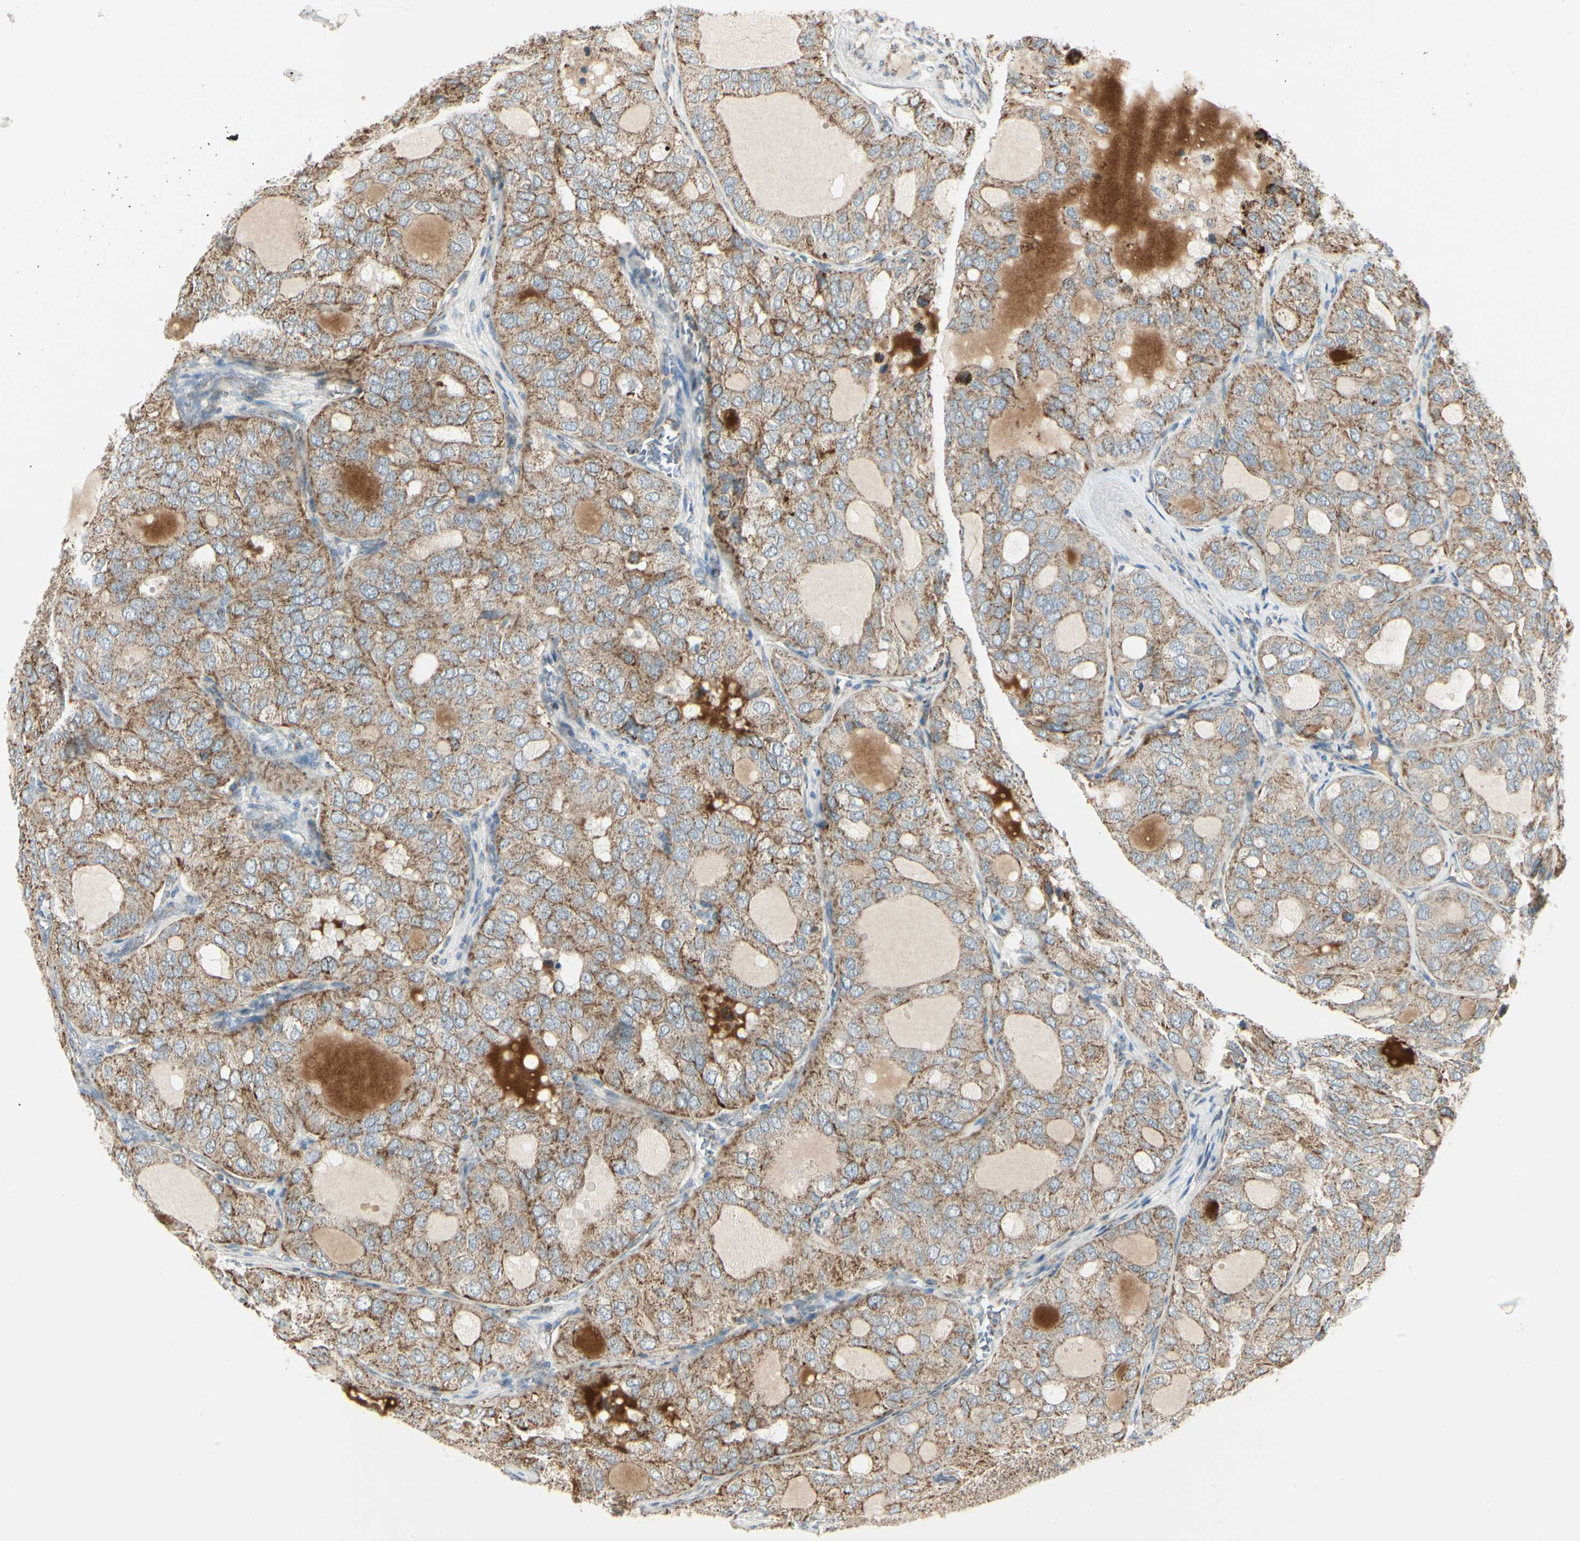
{"staining": {"intensity": "moderate", "quantity": ">75%", "location": "cytoplasmic/membranous"}, "tissue": "thyroid cancer", "cell_type": "Tumor cells", "image_type": "cancer", "snomed": [{"axis": "morphology", "description": "Follicular adenoma carcinoma, NOS"}, {"axis": "topography", "description": "Thyroid gland"}], "caption": "Brown immunohistochemical staining in thyroid follicular adenoma carcinoma demonstrates moderate cytoplasmic/membranous positivity in about >75% of tumor cells.", "gene": "ANKS6", "patient": {"sex": "male", "age": 75}}